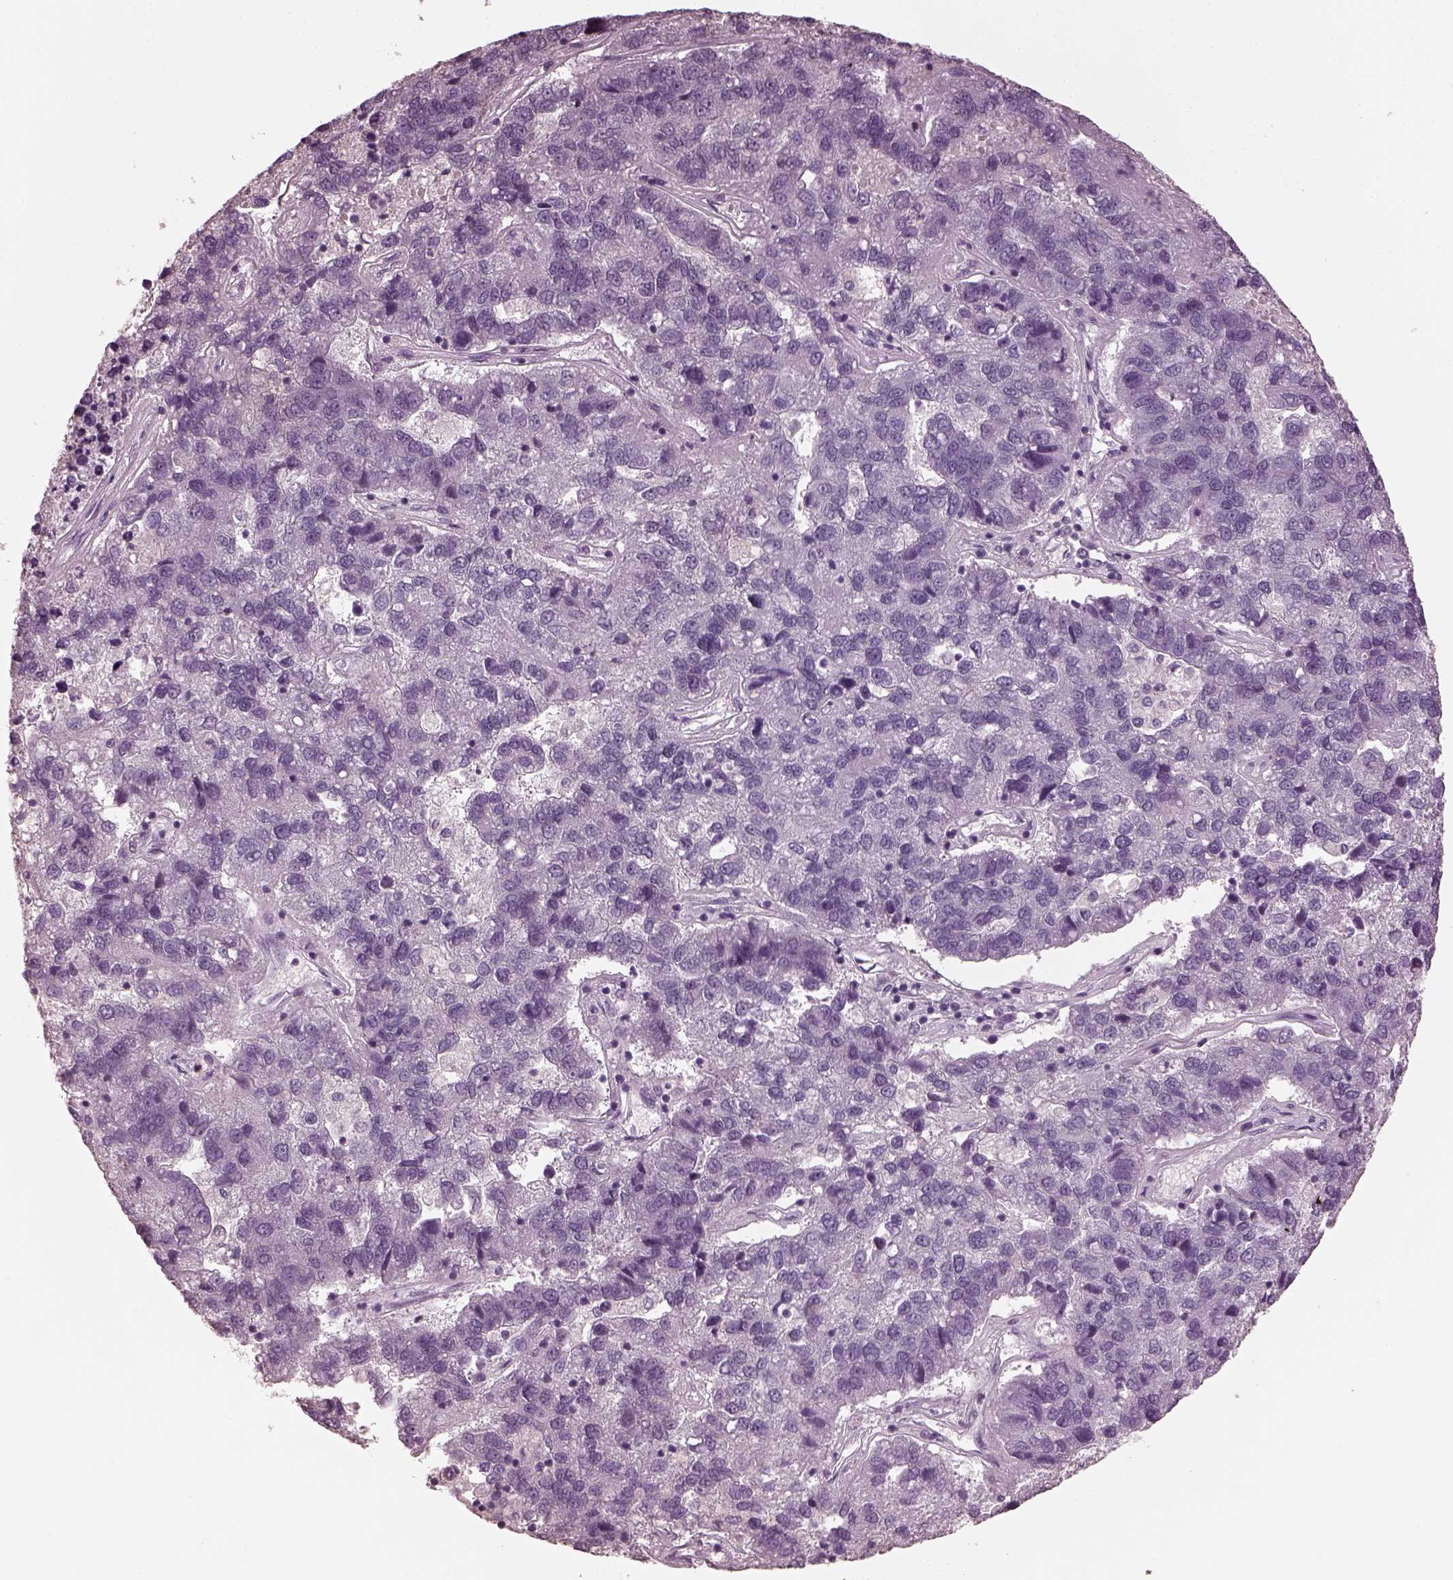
{"staining": {"intensity": "negative", "quantity": "none", "location": "none"}, "tissue": "pancreatic cancer", "cell_type": "Tumor cells", "image_type": "cancer", "snomed": [{"axis": "morphology", "description": "Adenocarcinoma, NOS"}, {"axis": "topography", "description": "Pancreas"}], "caption": "Immunohistochemistry histopathology image of pancreatic adenocarcinoma stained for a protein (brown), which exhibits no expression in tumor cells. The staining is performed using DAB brown chromogen with nuclei counter-stained in using hematoxylin.", "gene": "TSKS", "patient": {"sex": "female", "age": 61}}